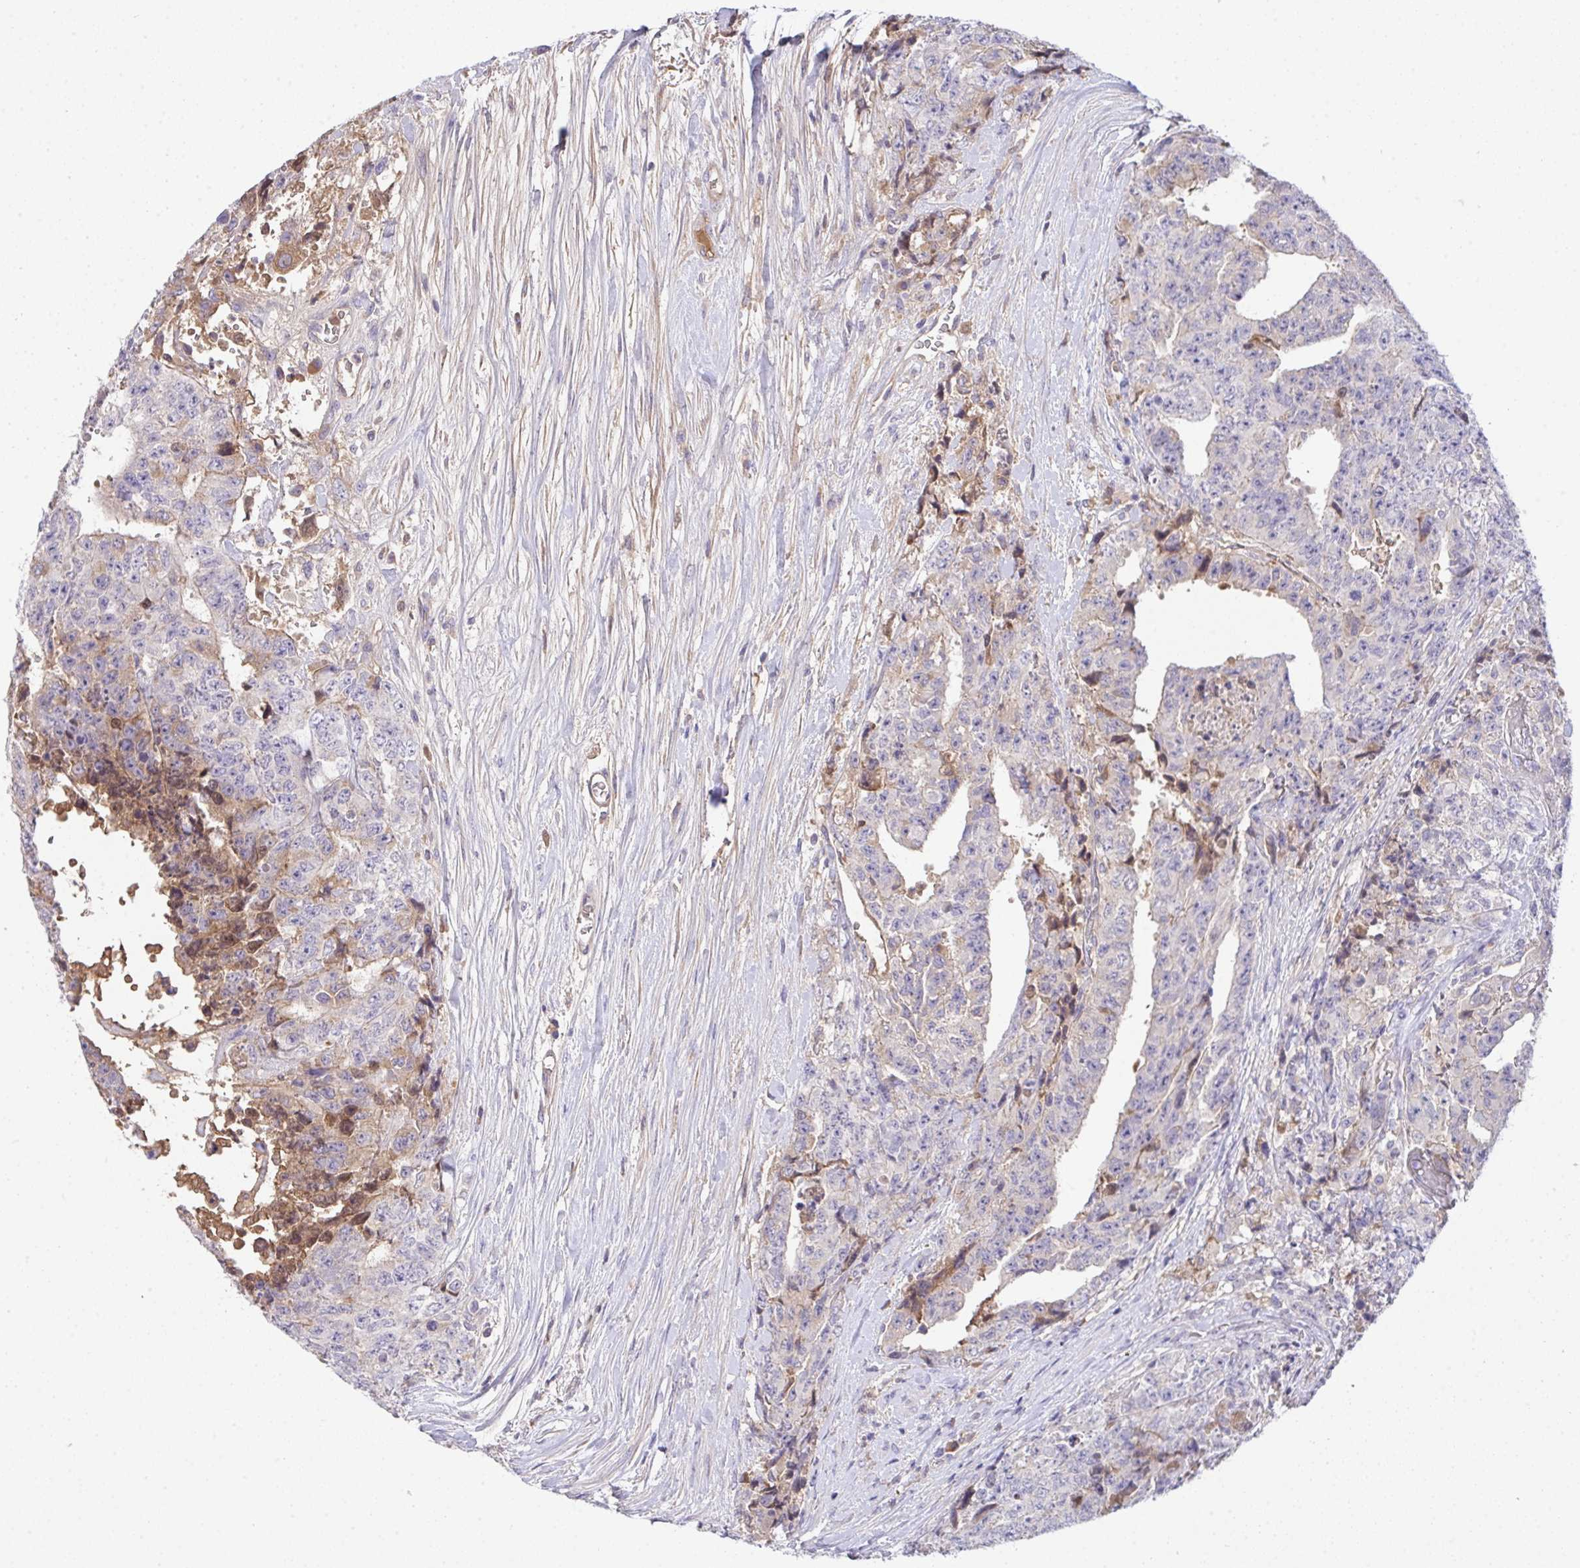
{"staining": {"intensity": "negative", "quantity": "none", "location": "none"}, "tissue": "testis cancer", "cell_type": "Tumor cells", "image_type": "cancer", "snomed": [{"axis": "morphology", "description": "Carcinoma, Embryonal, NOS"}, {"axis": "topography", "description": "Testis"}], "caption": "Protein analysis of testis cancer (embryonal carcinoma) displays no significant staining in tumor cells.", "gene": "ZNF581", "patient": {"sex": "male", "age": 24}}